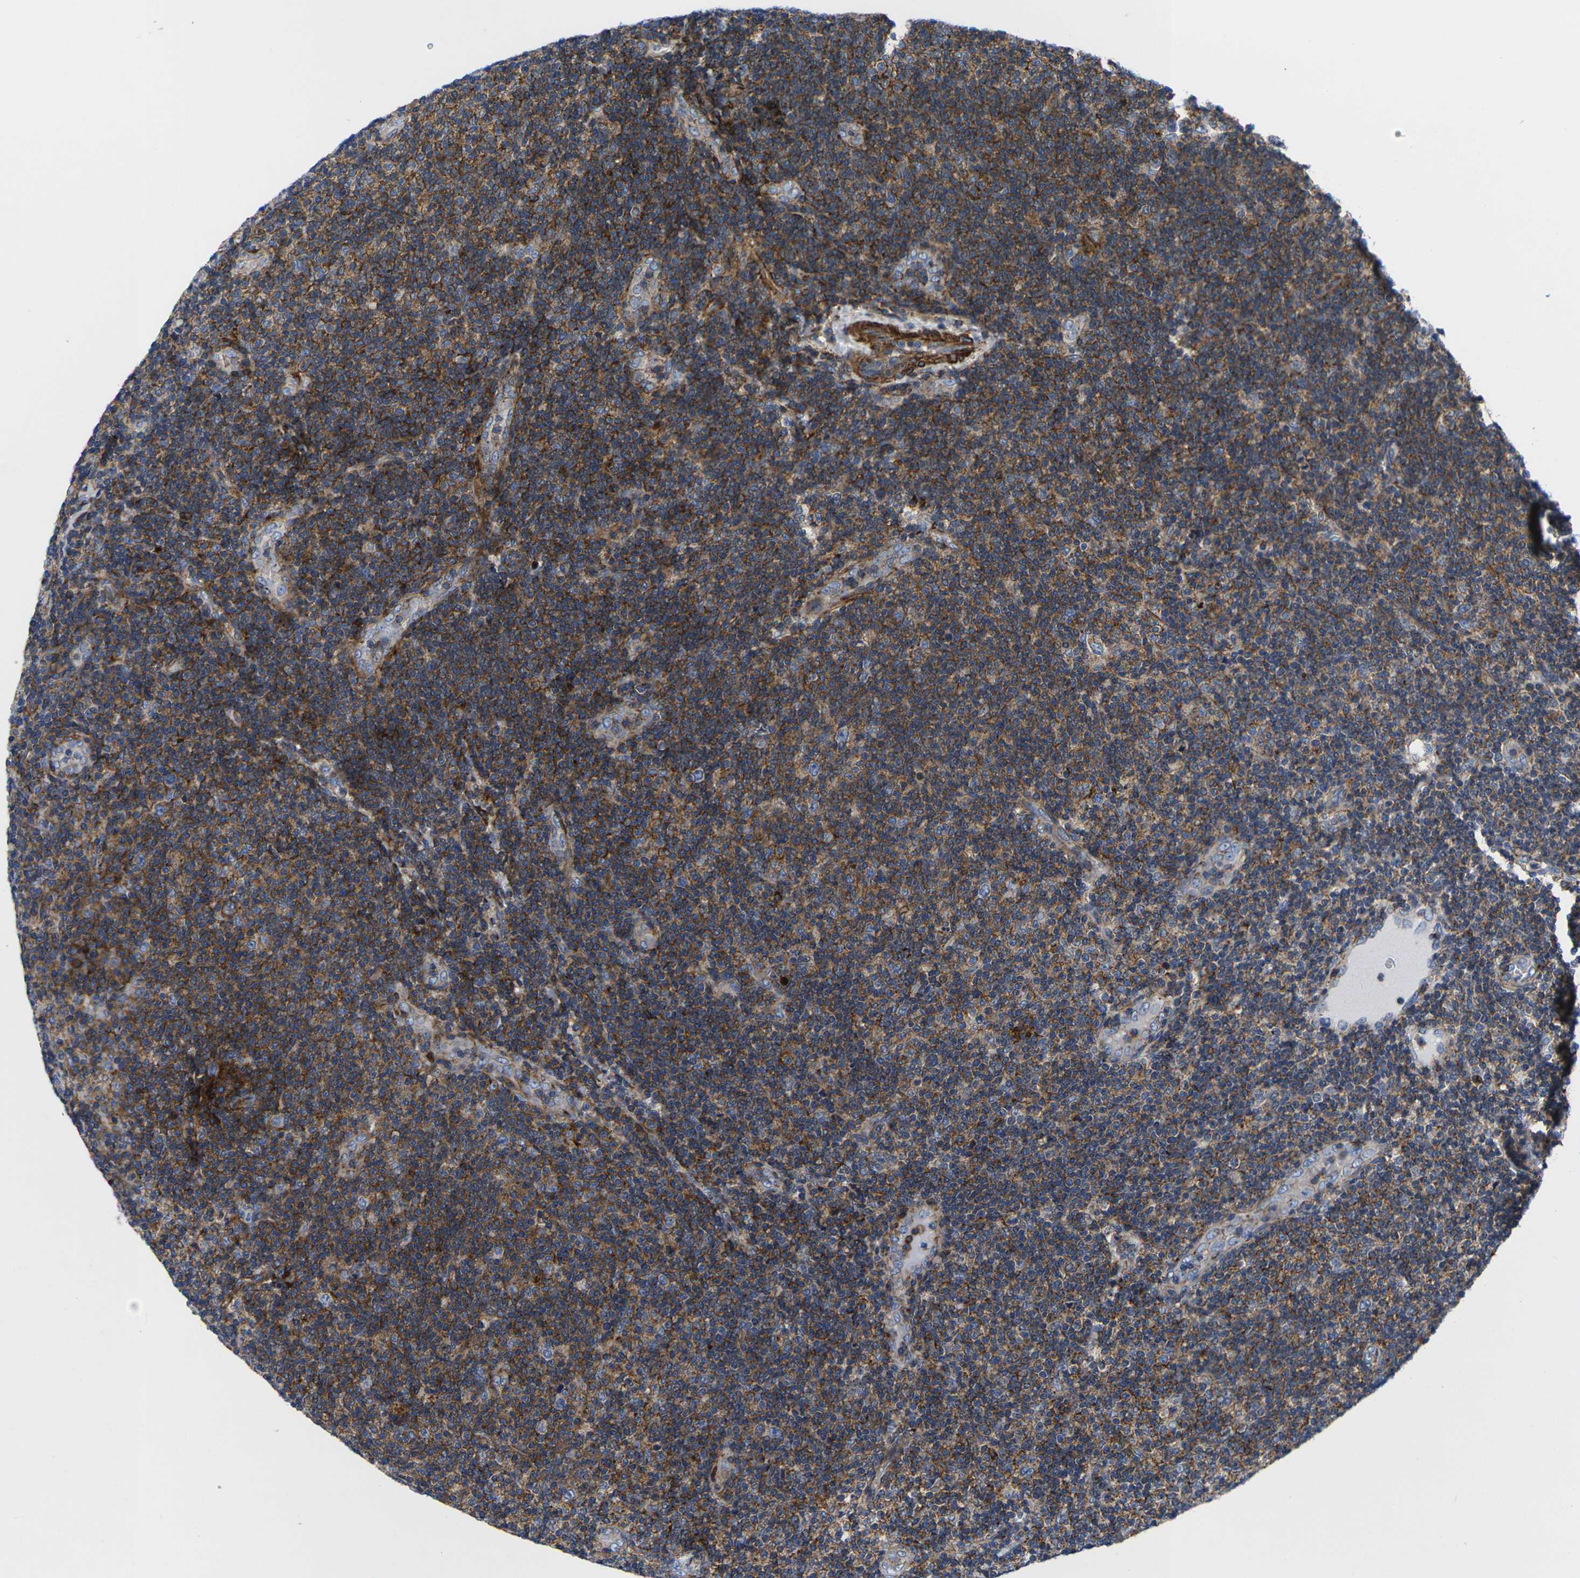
{"staining": {"intensity": "moderate", "quantity": ">75%", "location": "cytoplasmic/membranous"}, "tissue": "lymphoma", "cell_type": "Tumor cells", "image_type": "cancer", "snomed": [{"axis": "morphology", "description": "Malignant lymphoma, non-Hodgkin's type, Low grade"}, {"axis": "topography", "description": "Lymph node"}], "caption": "A photomicrograph of lymphoma stained for a protein reveals moderate cytoplasmic/membranous brown staining in tumor cells.", "gene": "GPR4", "patient": {"sex": "male", "age": 83}}